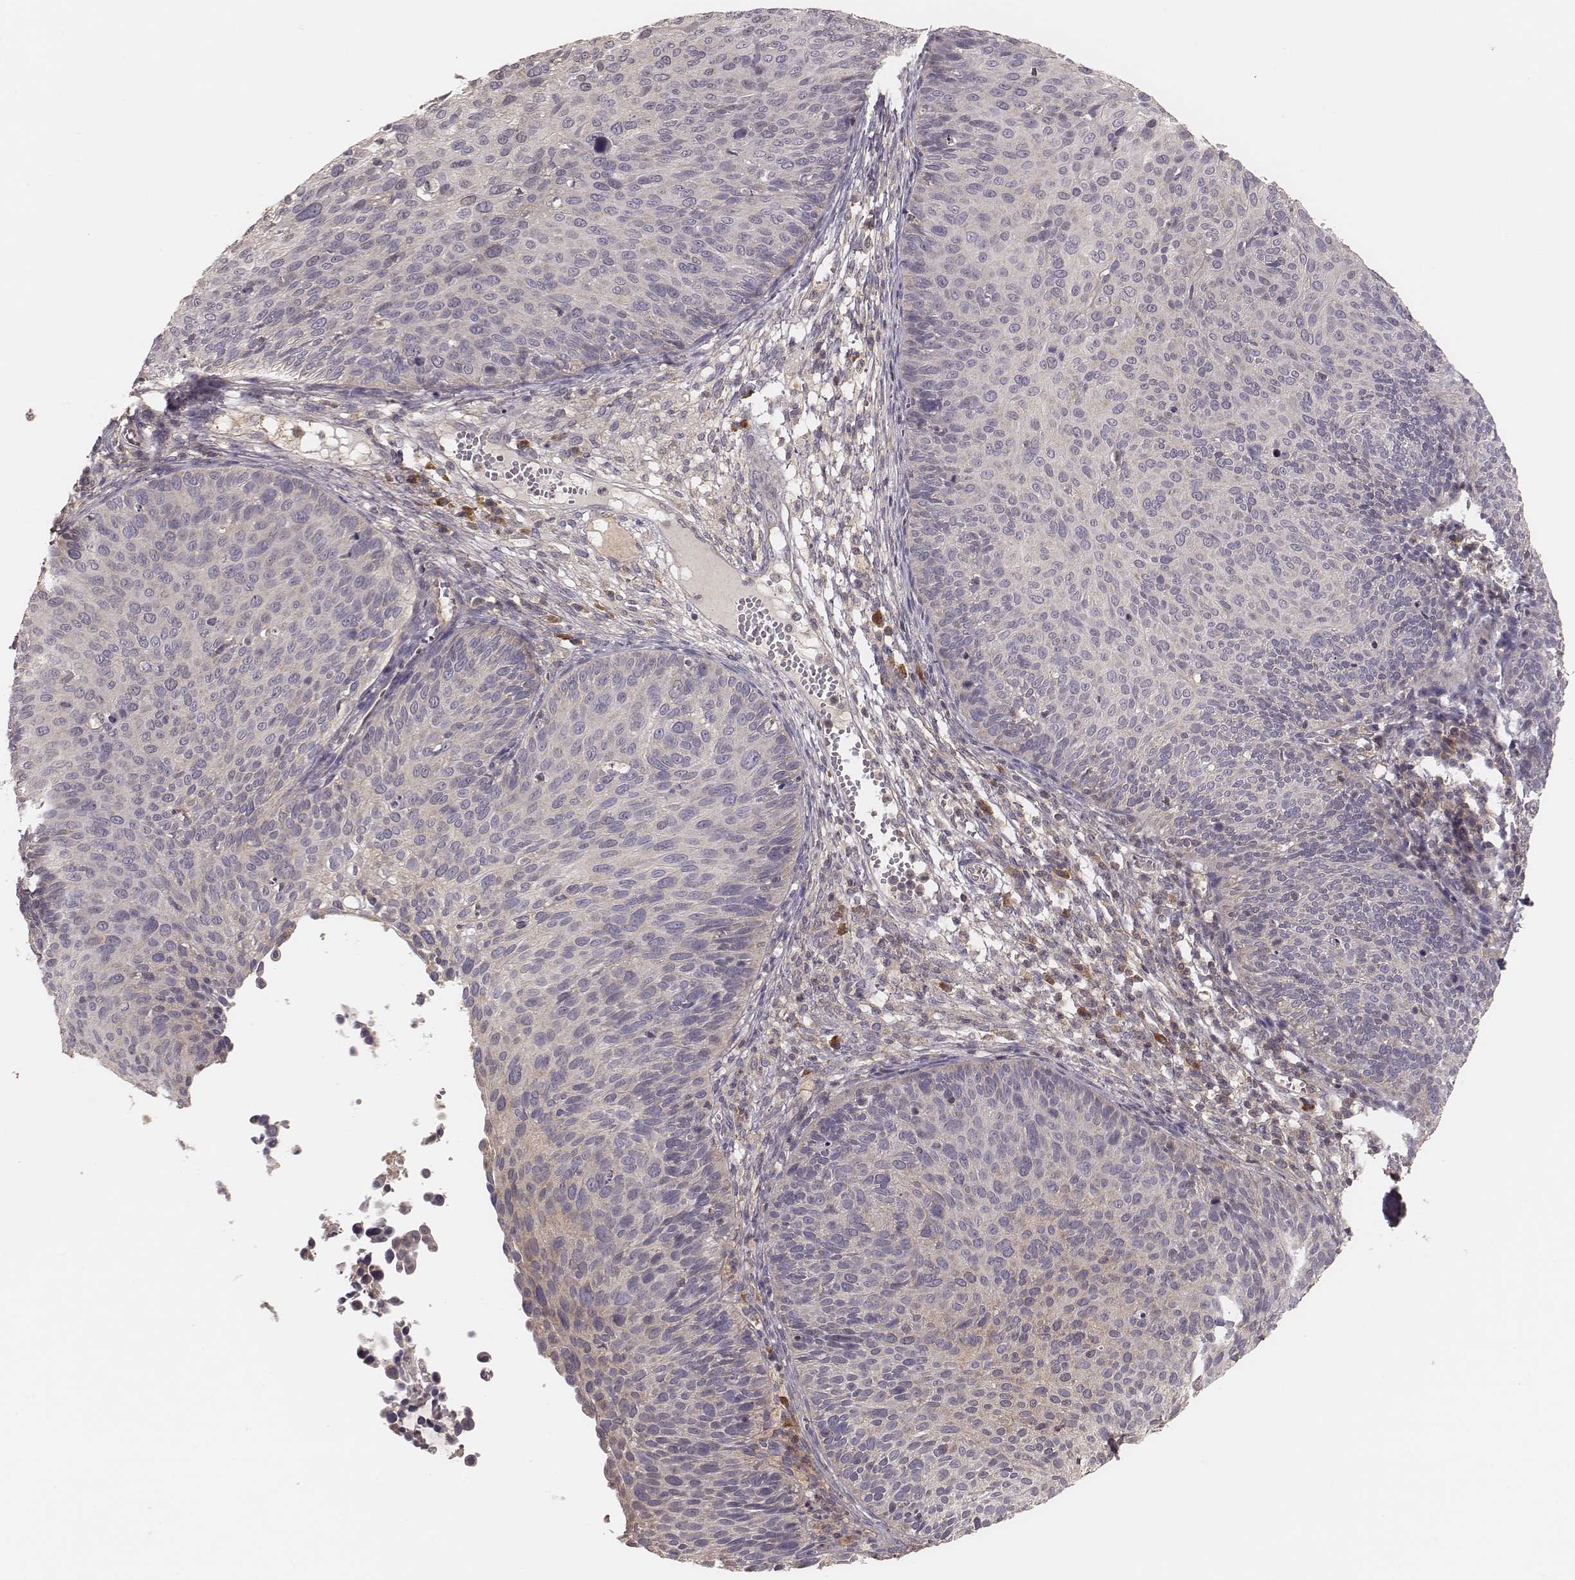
{"staining": {"intensity": "negative", "quantity": "none", "location": "none"}, "tissue": "cervical cancer", "cell_type": "Tumor cells", "image_type": "cancer", "snomed": [{"axis": "morphology", "description": "Squamous cell carcinoma, NOS"}, {"axis": "topography", "description": "Cervix"}], "caption": "A micrograph of squamous cell carcinoma (cervical) stained for a protein exhibits no brown staining in tumor cells. (Immunohistochemistry, brightfield microscopy, high magnification).", "gene": "CARS1", "patient": {"sex": "female", "age": 36}}